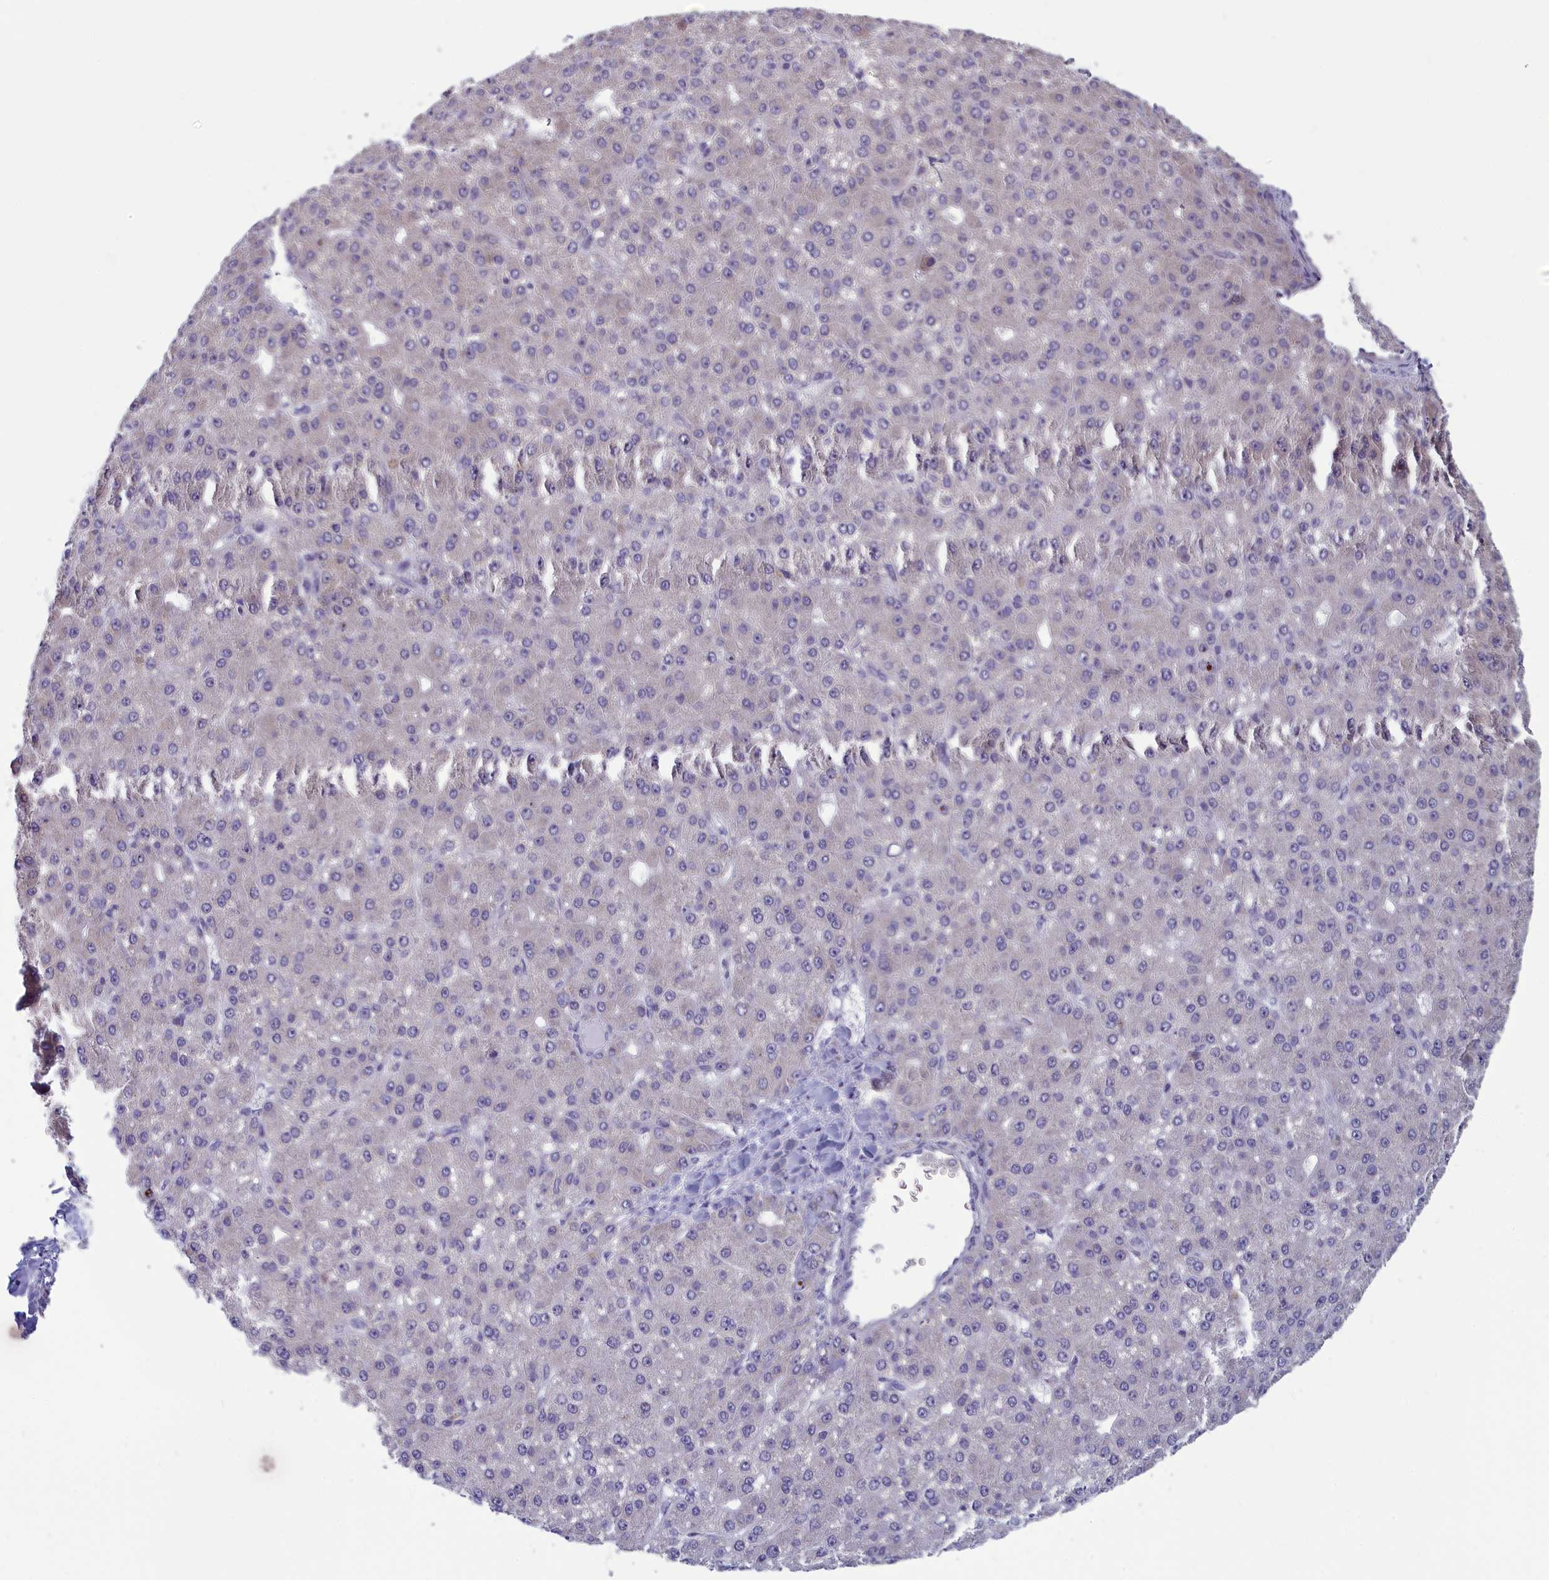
{"staining": {"intensity": "negative", "quantity": "none", "location": "none"}, "tissue": "liver cancer", "cell_type": "Tumor cells", "image_type": "cancer", "snomed": [{"axis": "morphology", "description": "Carcinoma, Hepatocellular, NOS"}, {"axis": "topography", "description": "Liver"}], "caption": "Immunohistochemical staining of human liver hepatocellular carcinoma shows no significant positivity in tumor cells.", "gene": "MRI1", "patient": {"sex": "male", "age": 67}}